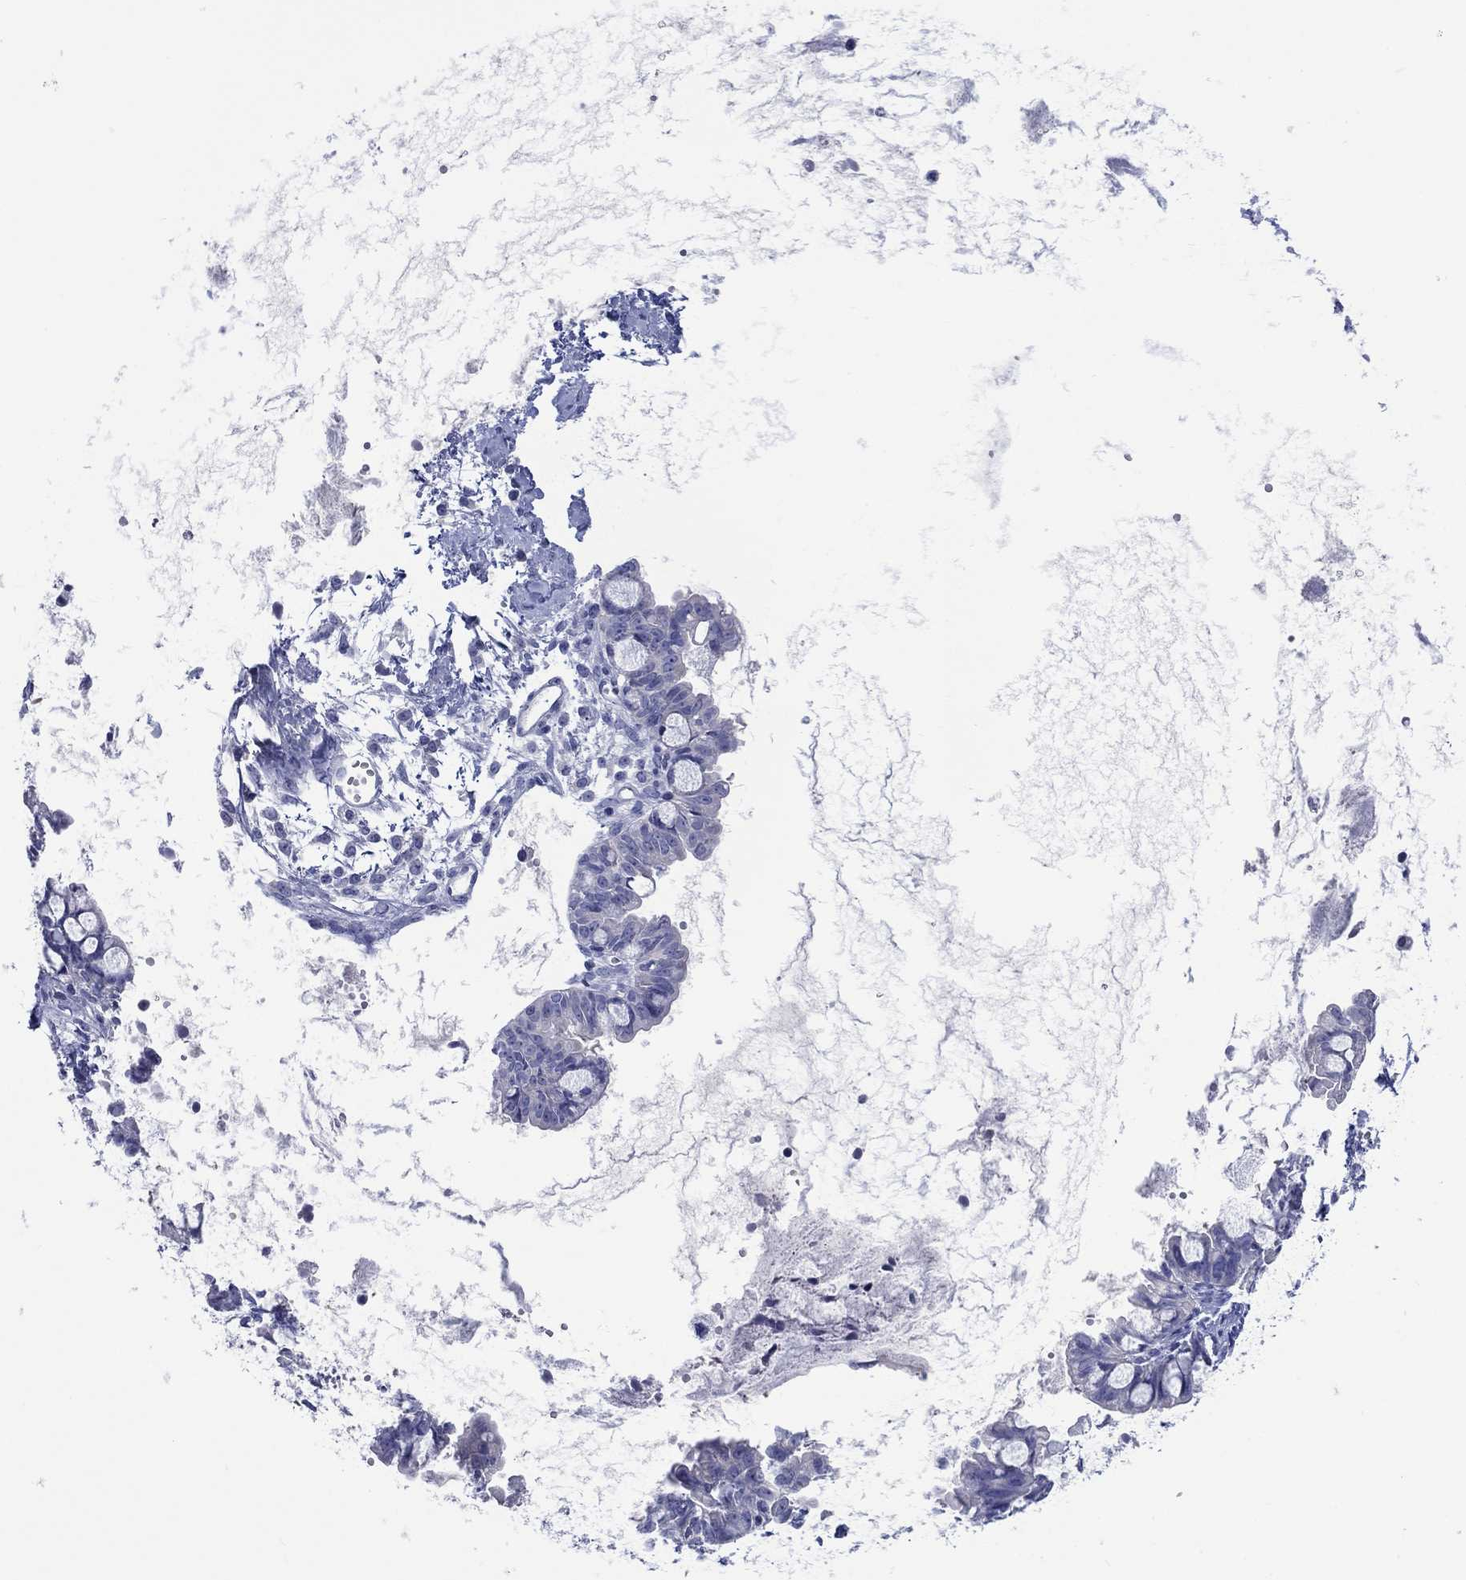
{"staining": {"intensity": "negative", "quantity": "none", "location": "none"}, "tissue": "ovarian cancer", "cell_type": "Tumor cells", "image_type": "cancer", "snomed": [{"axis": "morphology", "description": "Cystadenocarcinoma, mucinous, NOS"}, {"axis": "topography", "description": "Ovary"}], "caption": "Immunohistochemical staining of human ovarian cancer (mucinous cystadenocarcinoma) displays no significant expression in tumor cells.", "gene": "TOMM20L", "patient": {"sex": "female", "age": 63}}